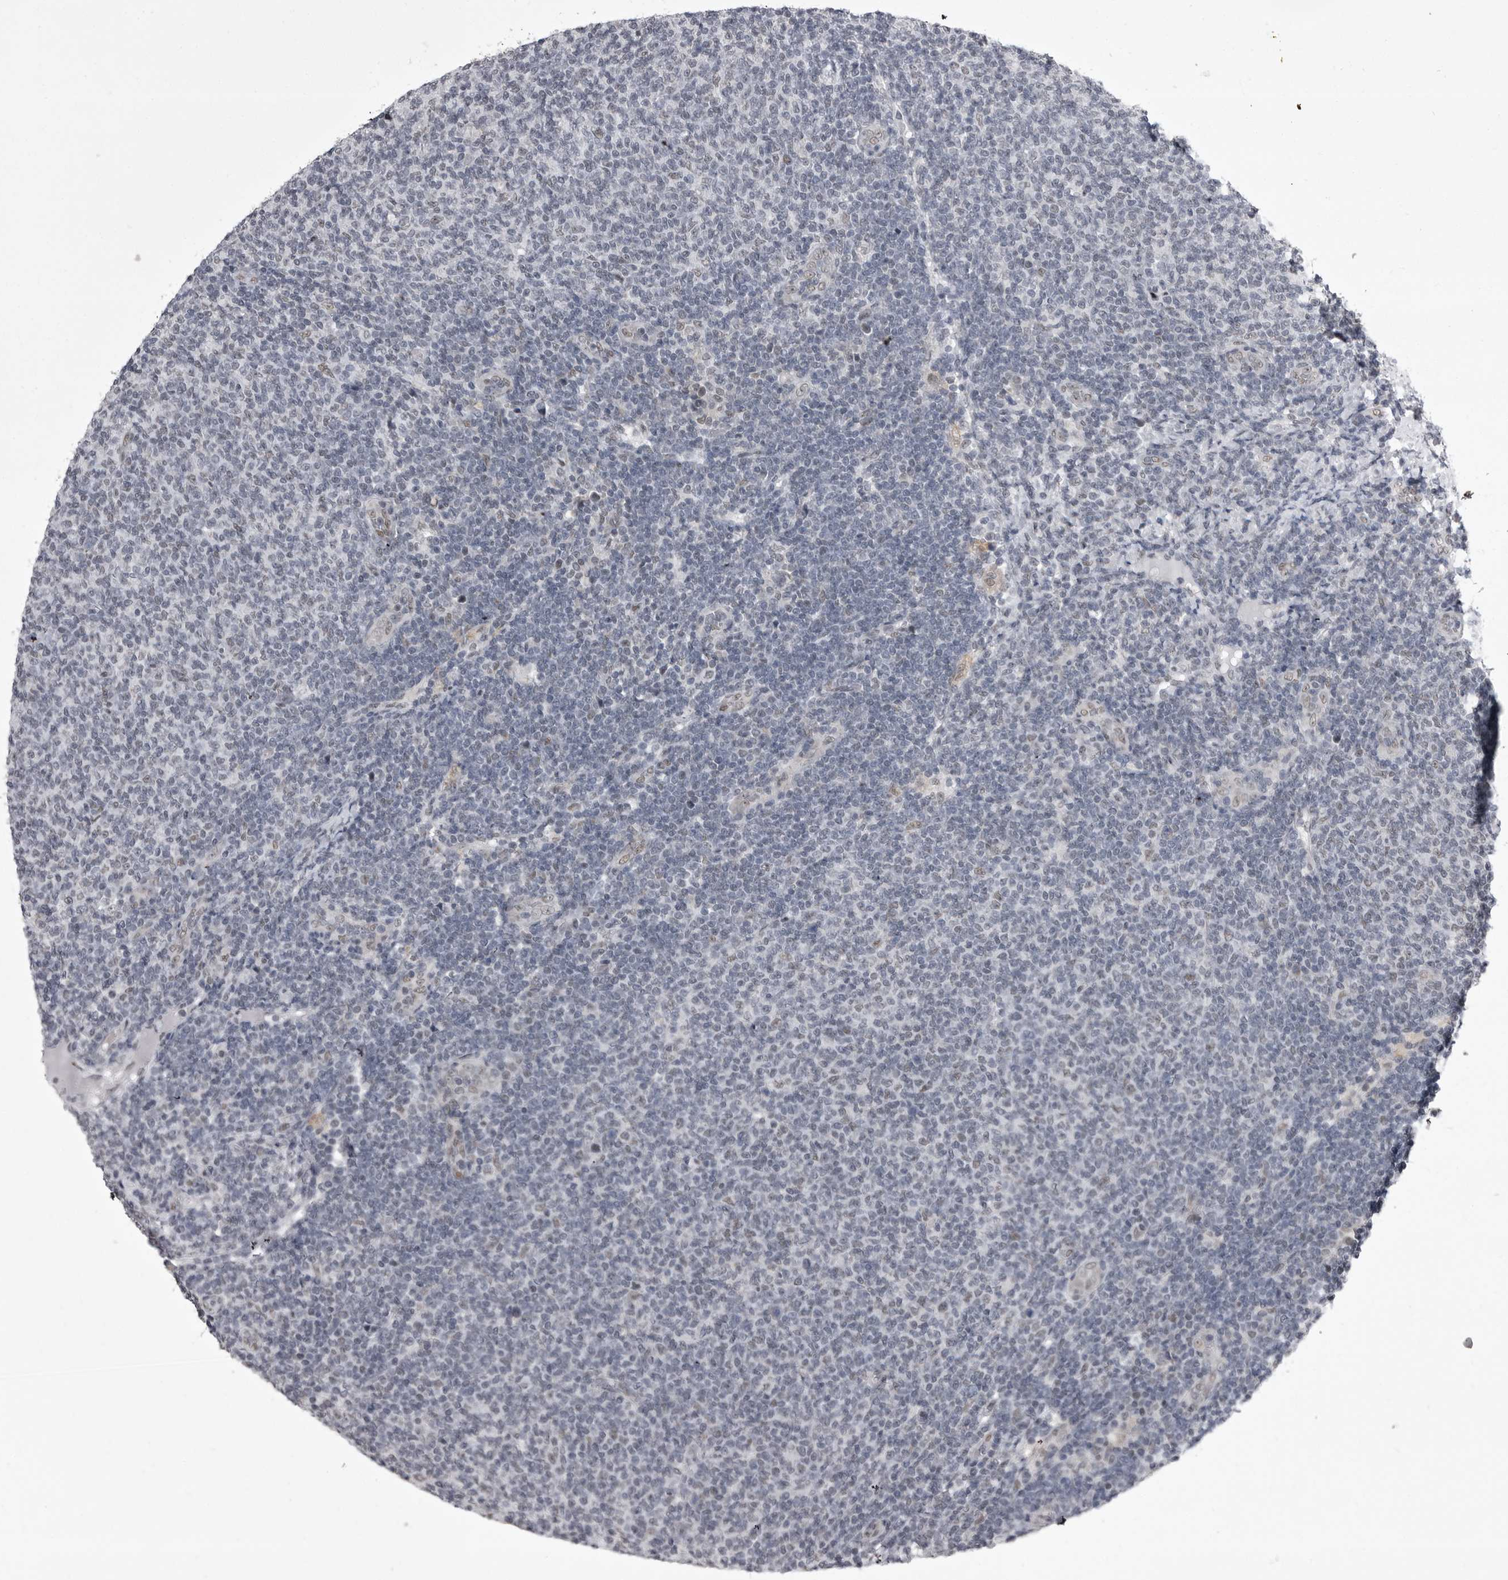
{"staining": {"intensity": "negative", "quantity": "none", "location": "none"}, "tissue": "lymphoma", "cell_type": "Tumor cells", "image_type": "cancer", "snomed": [{"axis": "morphology", "description": "Malignant lymphoma, non-Hodgkin's type, Low grade"}, {"axis": "topography", "description": "Lymph node"}], "caption": "Human lymphoma stained for a protein using IHC reveals no staining in tumor cells.", "gene": "PRPF3", "patient": {"sex": "male", "age": 66}}